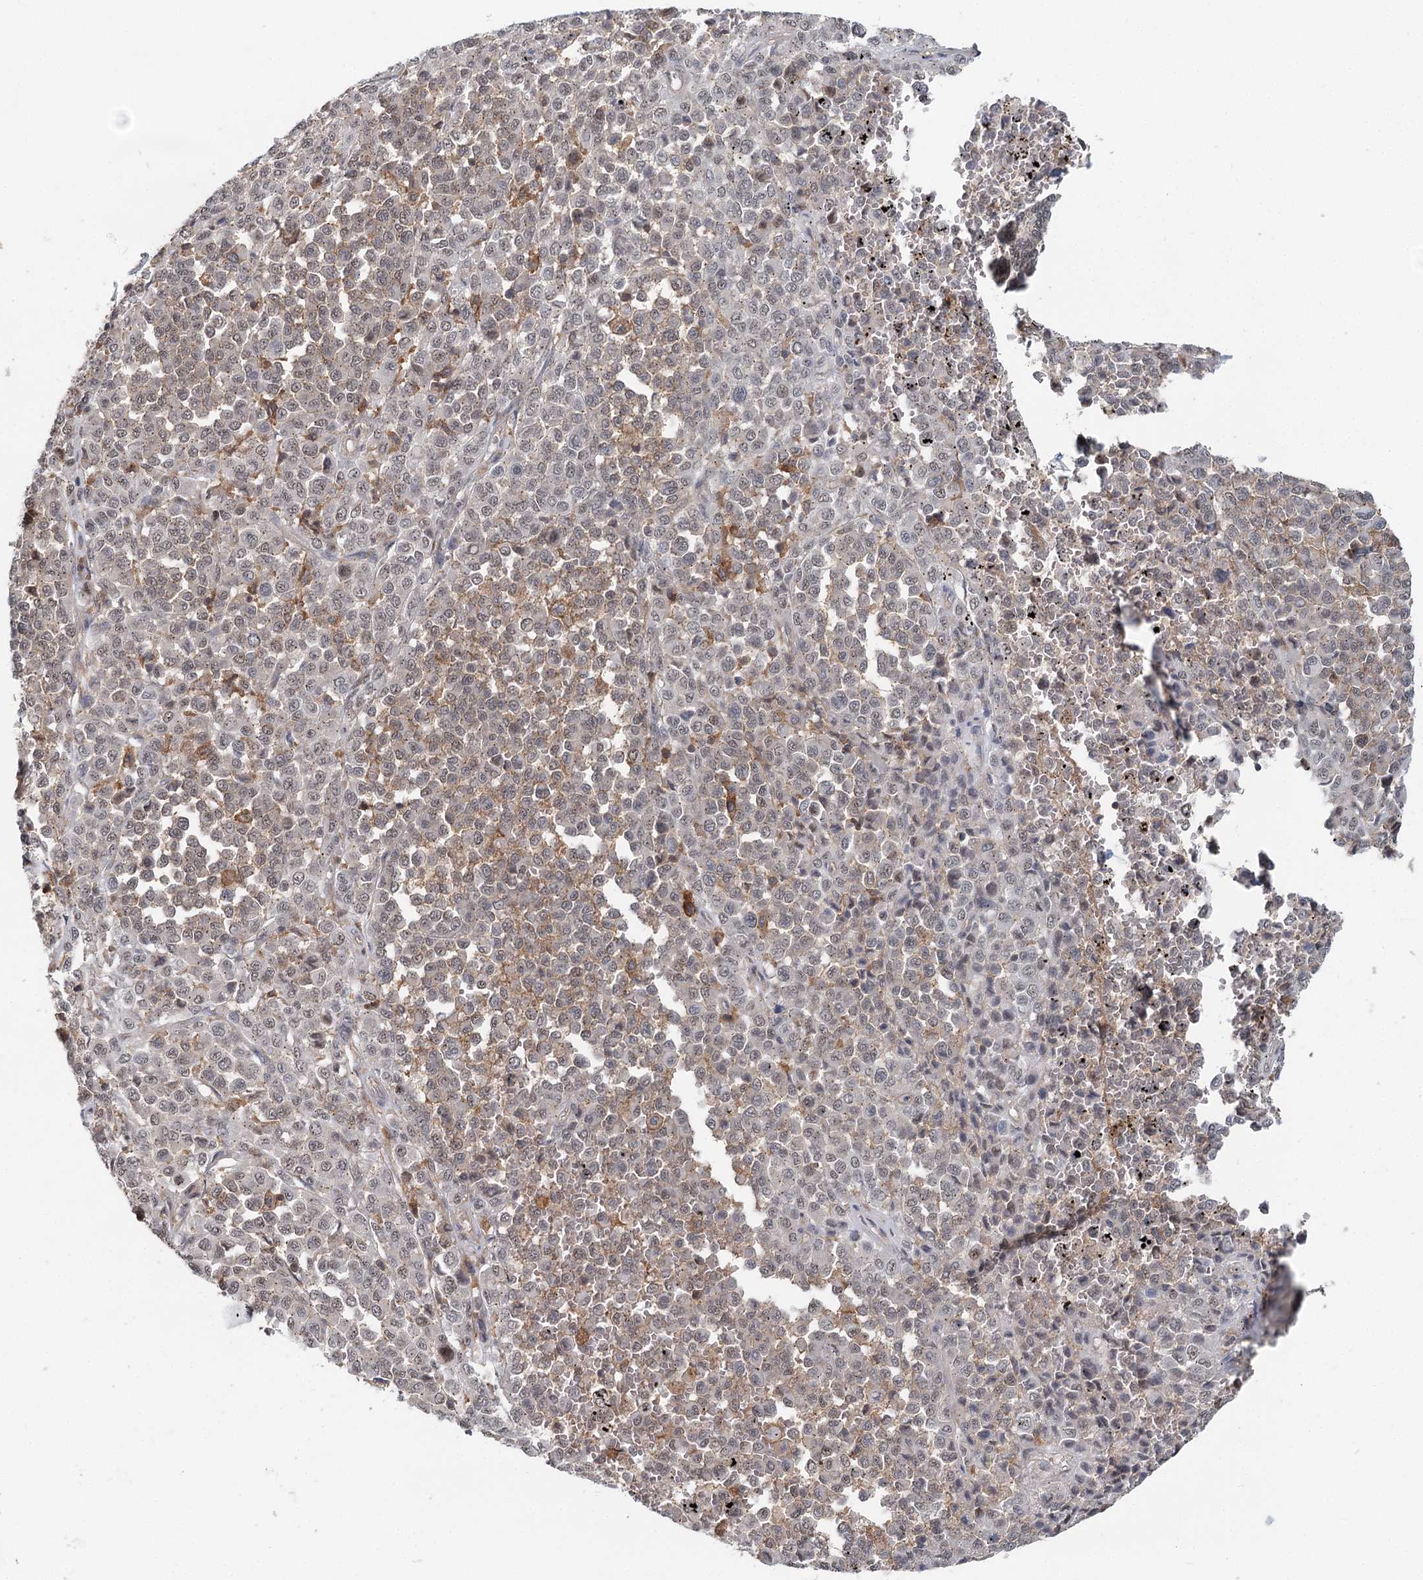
{"staining": {"intensity": "weak", "quantity": "<25%", "location": "nuclear"}, "tissue": "melanoma", "cell_type": "Tumor cells", "image_type": "cancer", "snomed": [{"axis": "morphology", "description": "Malignant melanoma, Metastatic site"}, {"axis": "topography", "description": "Pancreas"}], "caption": "IHC histopathology image of neoplastic tissue: malignant melanoma (metastatic site) stained with DAB exhibits no significant protein staining in tumor cells.", "gene": "CDC42SE2", "patient": {"sex": "female", "age": 30}}